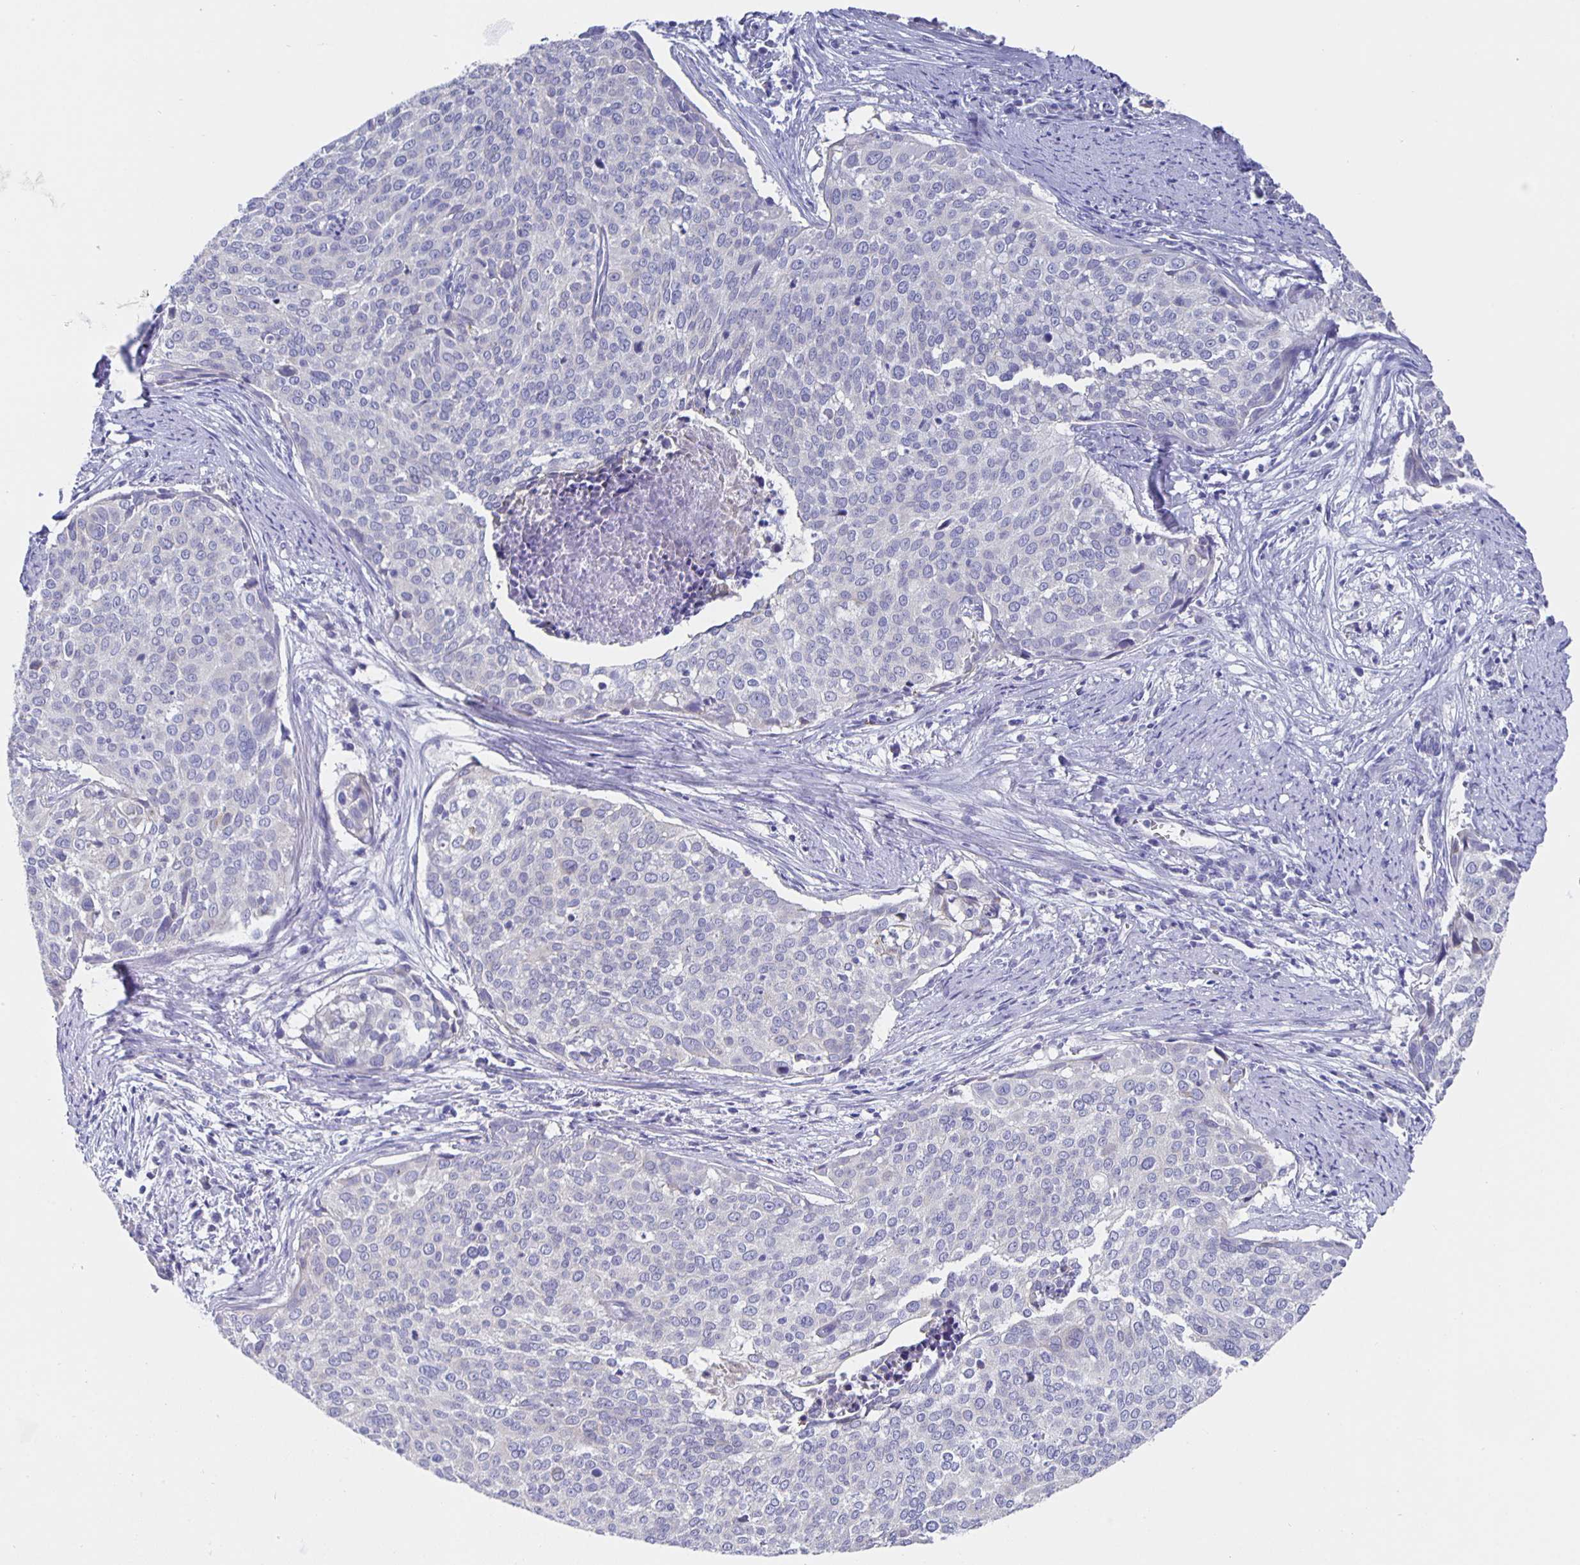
{"staining": {"intensity": "negative", "quantity": "none", "location": "none"}, "tissue": "cervical cancer", "cell_type": "Tumor cells", "image_type": "cancer", "snomed": [{"axis": "morphology", "description": "Squamous cell carcinoma, NOS"}, {"axis": "topography", "description": "Cervix"}], "caption": "This is a image of IHC staining of cervical squamous cell carcinoma, which shows no staining in tumor cells. (DAB (3,3'-diaminobenzidine) immunohistochemistry with hematoxylin counter stain).", "gene": "CFAP74", "patient": {"sex": "female", "age": 39}}